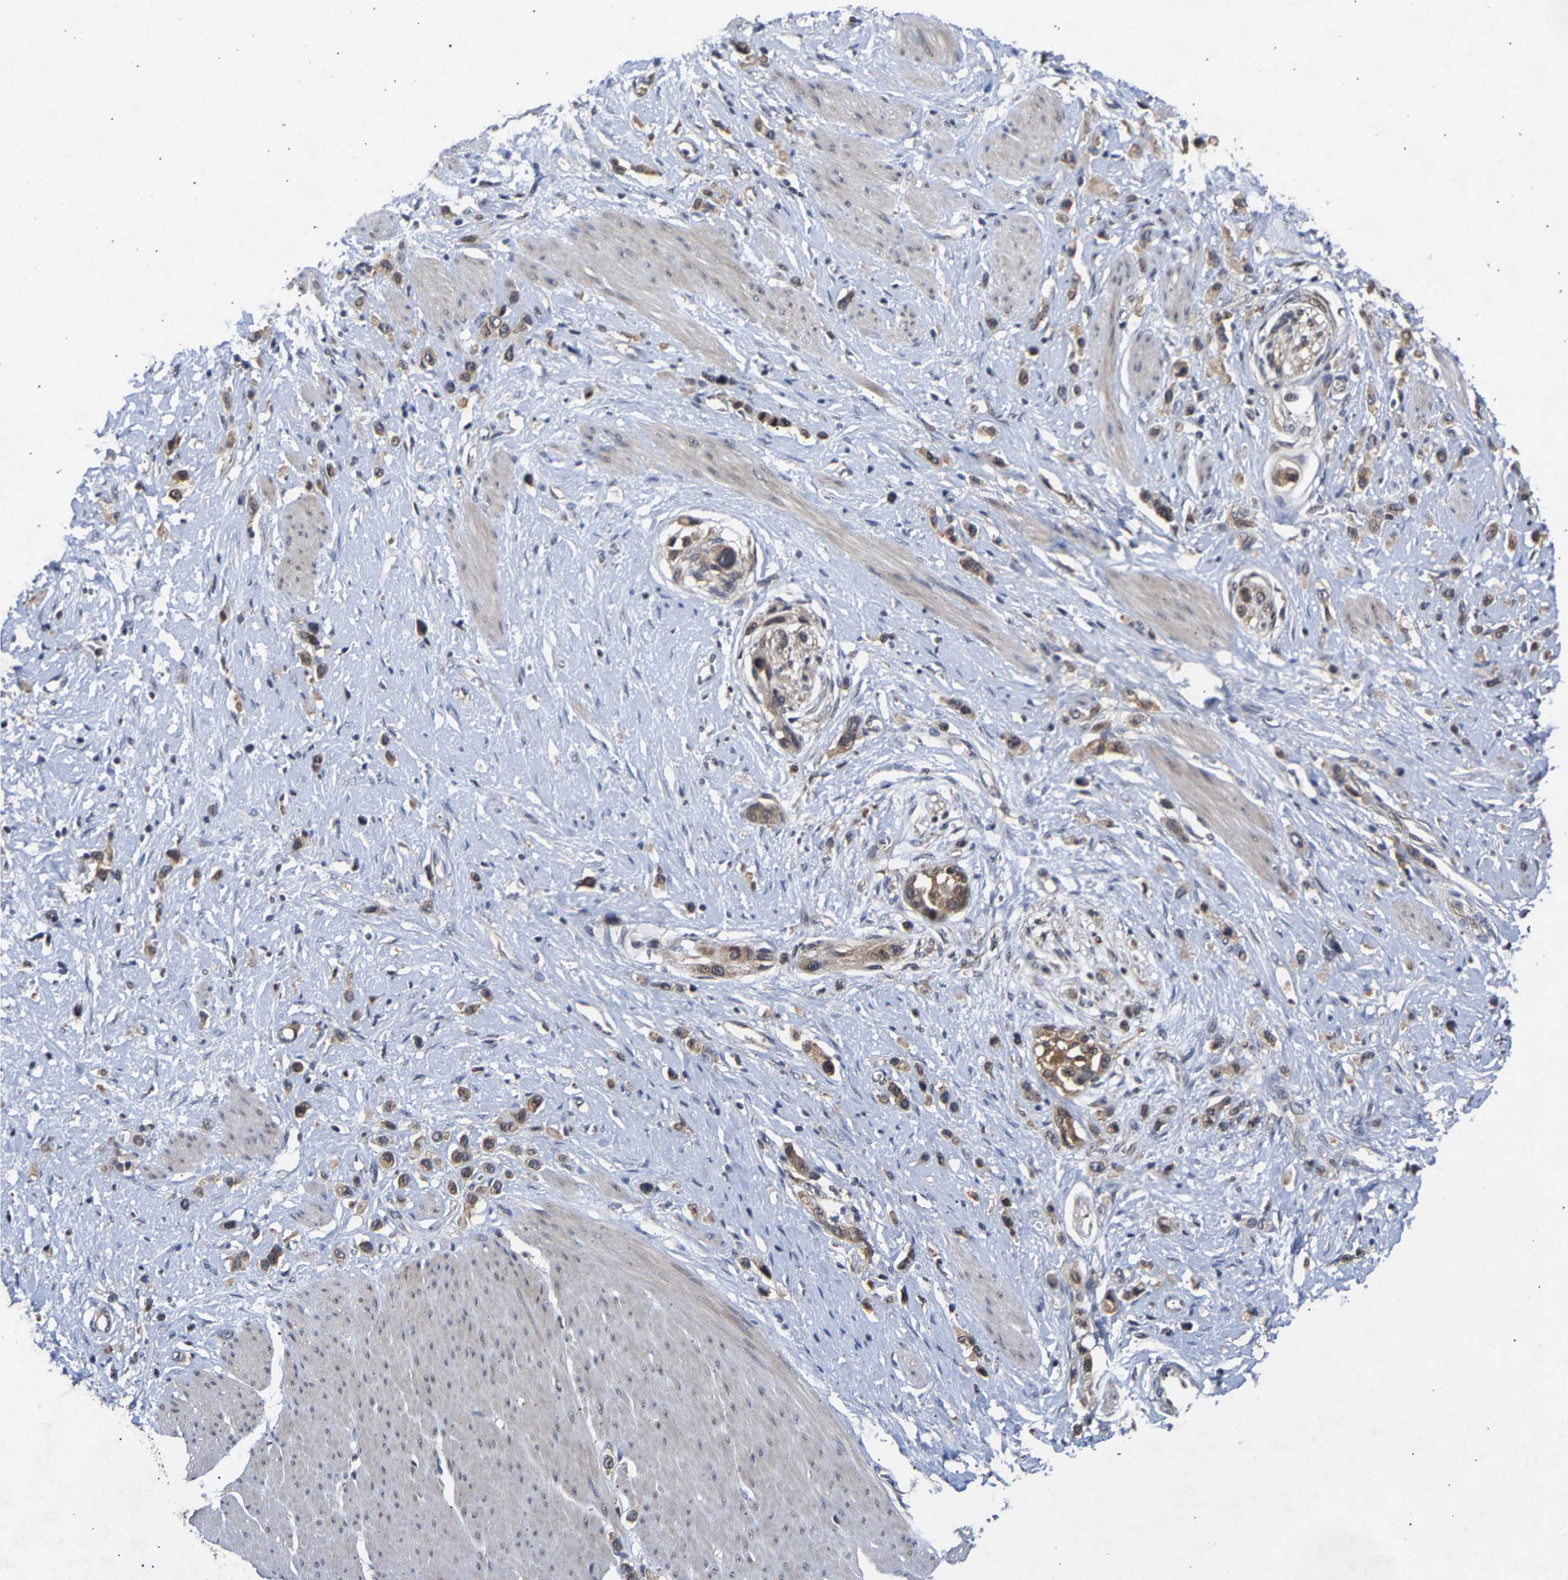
{"staining": {"intensity": "moderate", "quantity": ">75%", "location": "cytoplasmic/membranous"}, "tissue": "stomach cancer", "cell_type": "Tumor cells", "image_type": "cancer", "snomed": [{"axis": "morphology", "description": "Adenocarcinoma, NOS"}, {"axis": "topography", "description": "Stomach"}], "caption": "Moderate cytoplasmic/membranous expression is seen in about >75% of tumor cells in stomach cancer (adenocarcinoma).", "gene": "CLIP2", "patient": {"sex": "female", "age": 65}}